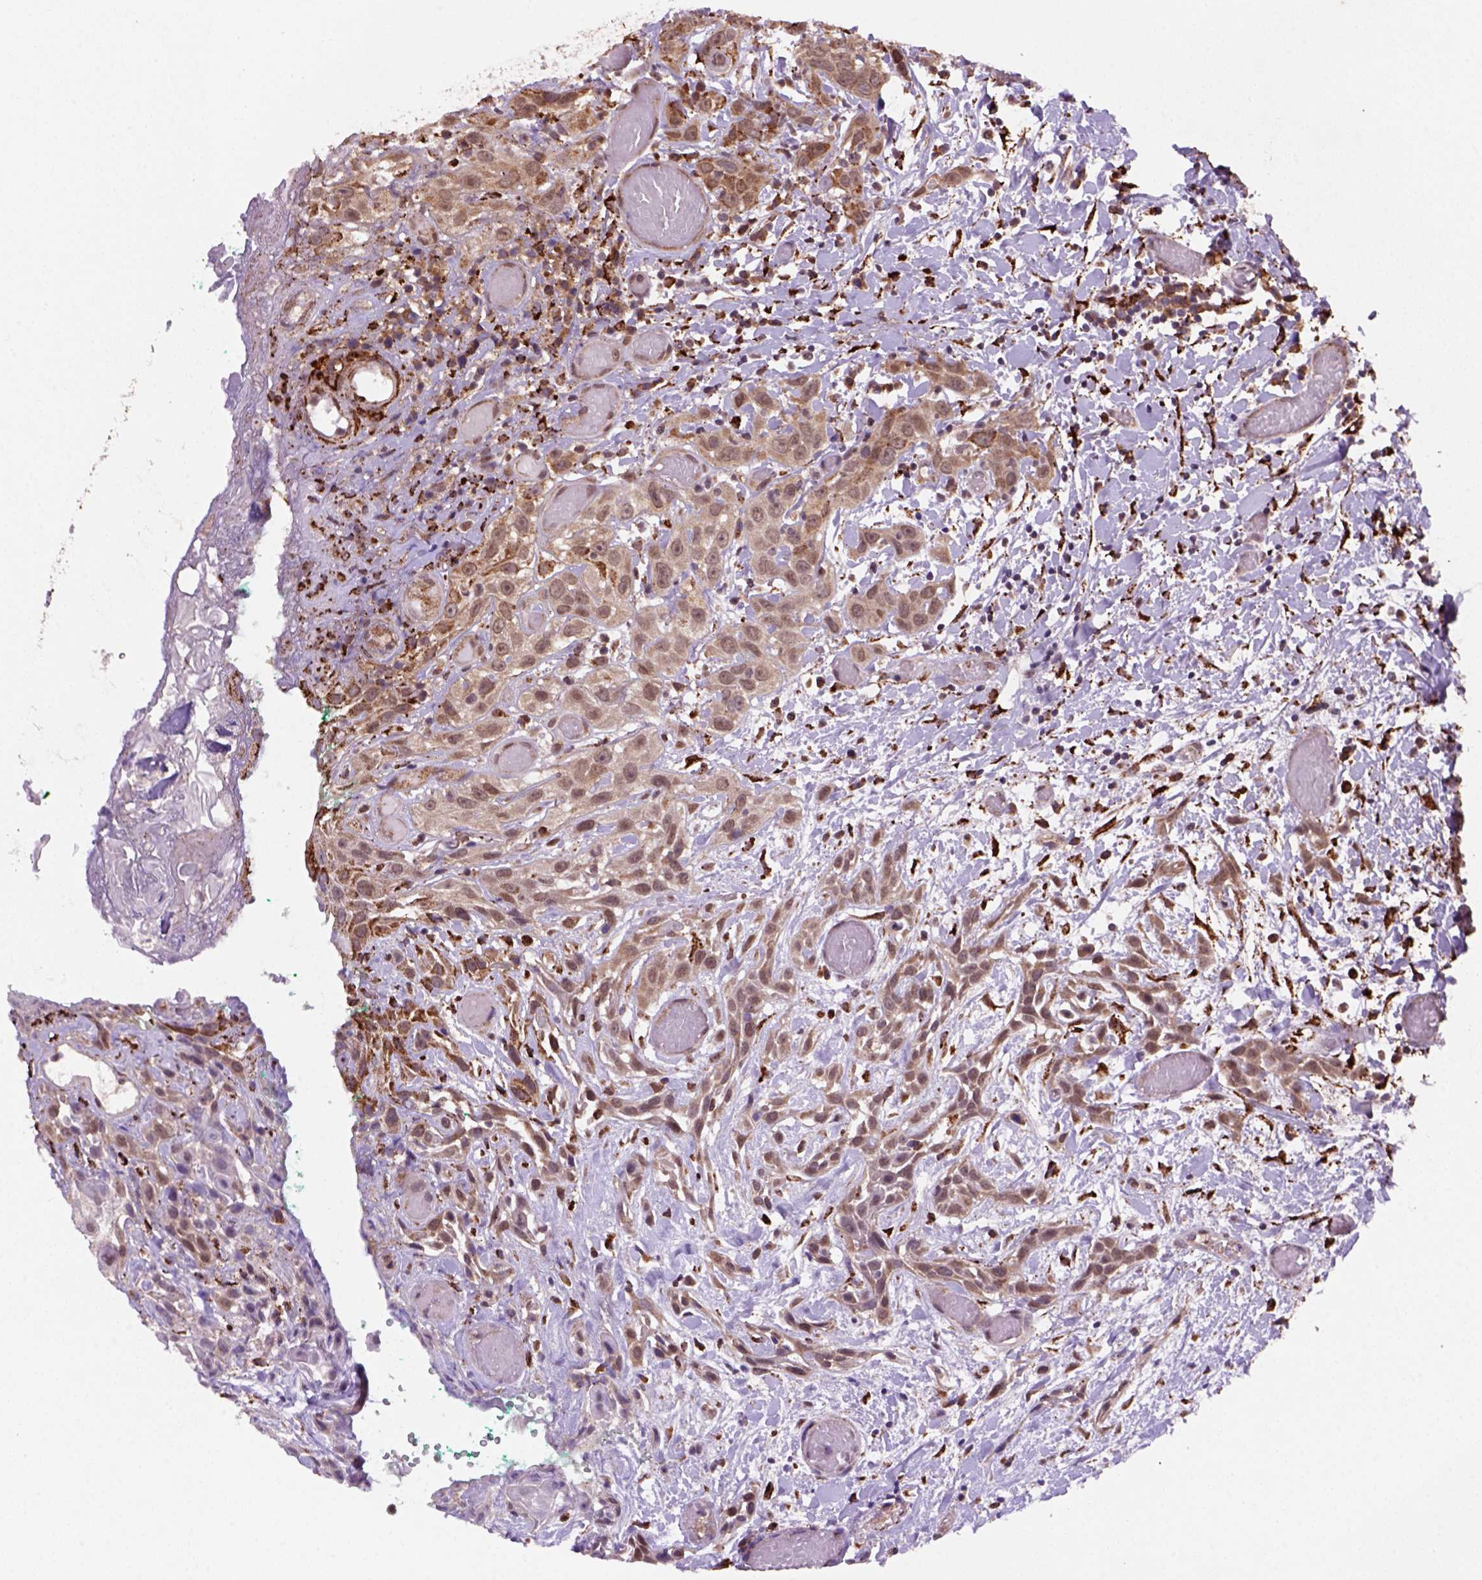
{"staining": {"intensity": "moderate", "quantity": ">75%", "location": "cytoplasmic/membranous"}, "tissue": "head and neck cancer", "cell_type": "Tumor cells", "image_type": "cancer", "snomed": [{"axis": "morphology", "description": "Normal tissue, NOS"}, {"axis": "morphology", "description": "Squamous cell carcinoma, NOS"}, {"axis": "topography", "description": "Oral tissue"}, {"axis": "topography", "description": "Salivary gland"}, {"axis": "topography", "description": "Head-Neck"}], "caption": "High-magnification brightfield microscopy of head and neck squamous cell carcinoma stained with DAB (3,3'-diaminobenzidine) (brown) and counterstained with hematoxylin (blue). tumor cells exhibit moderate cytoplasmic/membranous positivity is appreciated in approximately>75% of cells. (IHC, brightfield microscopy, high magnification).", "gene": "FZD7", "patient": {"sex": "female", "age": 62}}